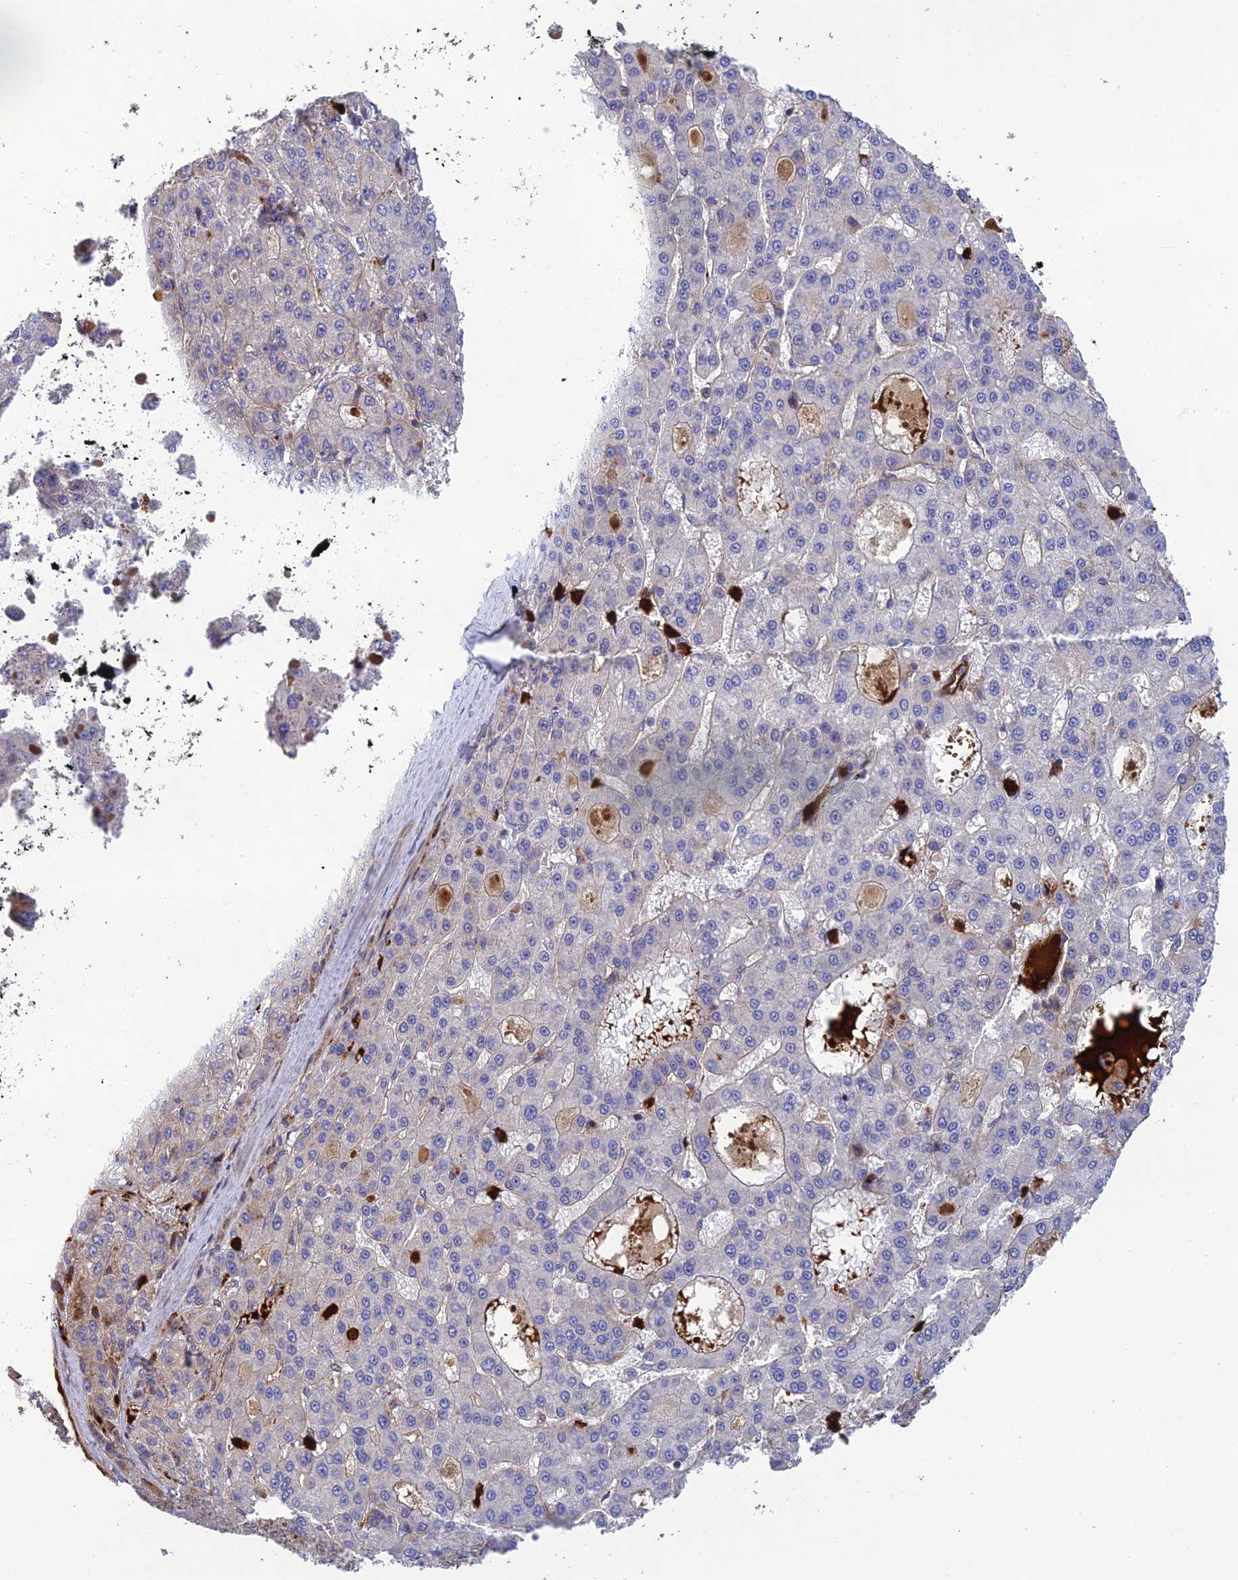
{"staining": {"intensity": "negative", "quantity": "none", "location": "none"}, "tissue": "liver cancer", "cell_type": "Tumor cells", "image_type": "cancer", "snomed": [{"axis": "morphology", "description": "Carcinoma, Hepatocellular, NOS"}, {"axis": "topography", "description": "Liver"}], "caption": "There is no significant positivity in tumor cells of liver cancer.", "gene": "CPSF4L", "patient": {"sex": "male", "age": 70}}